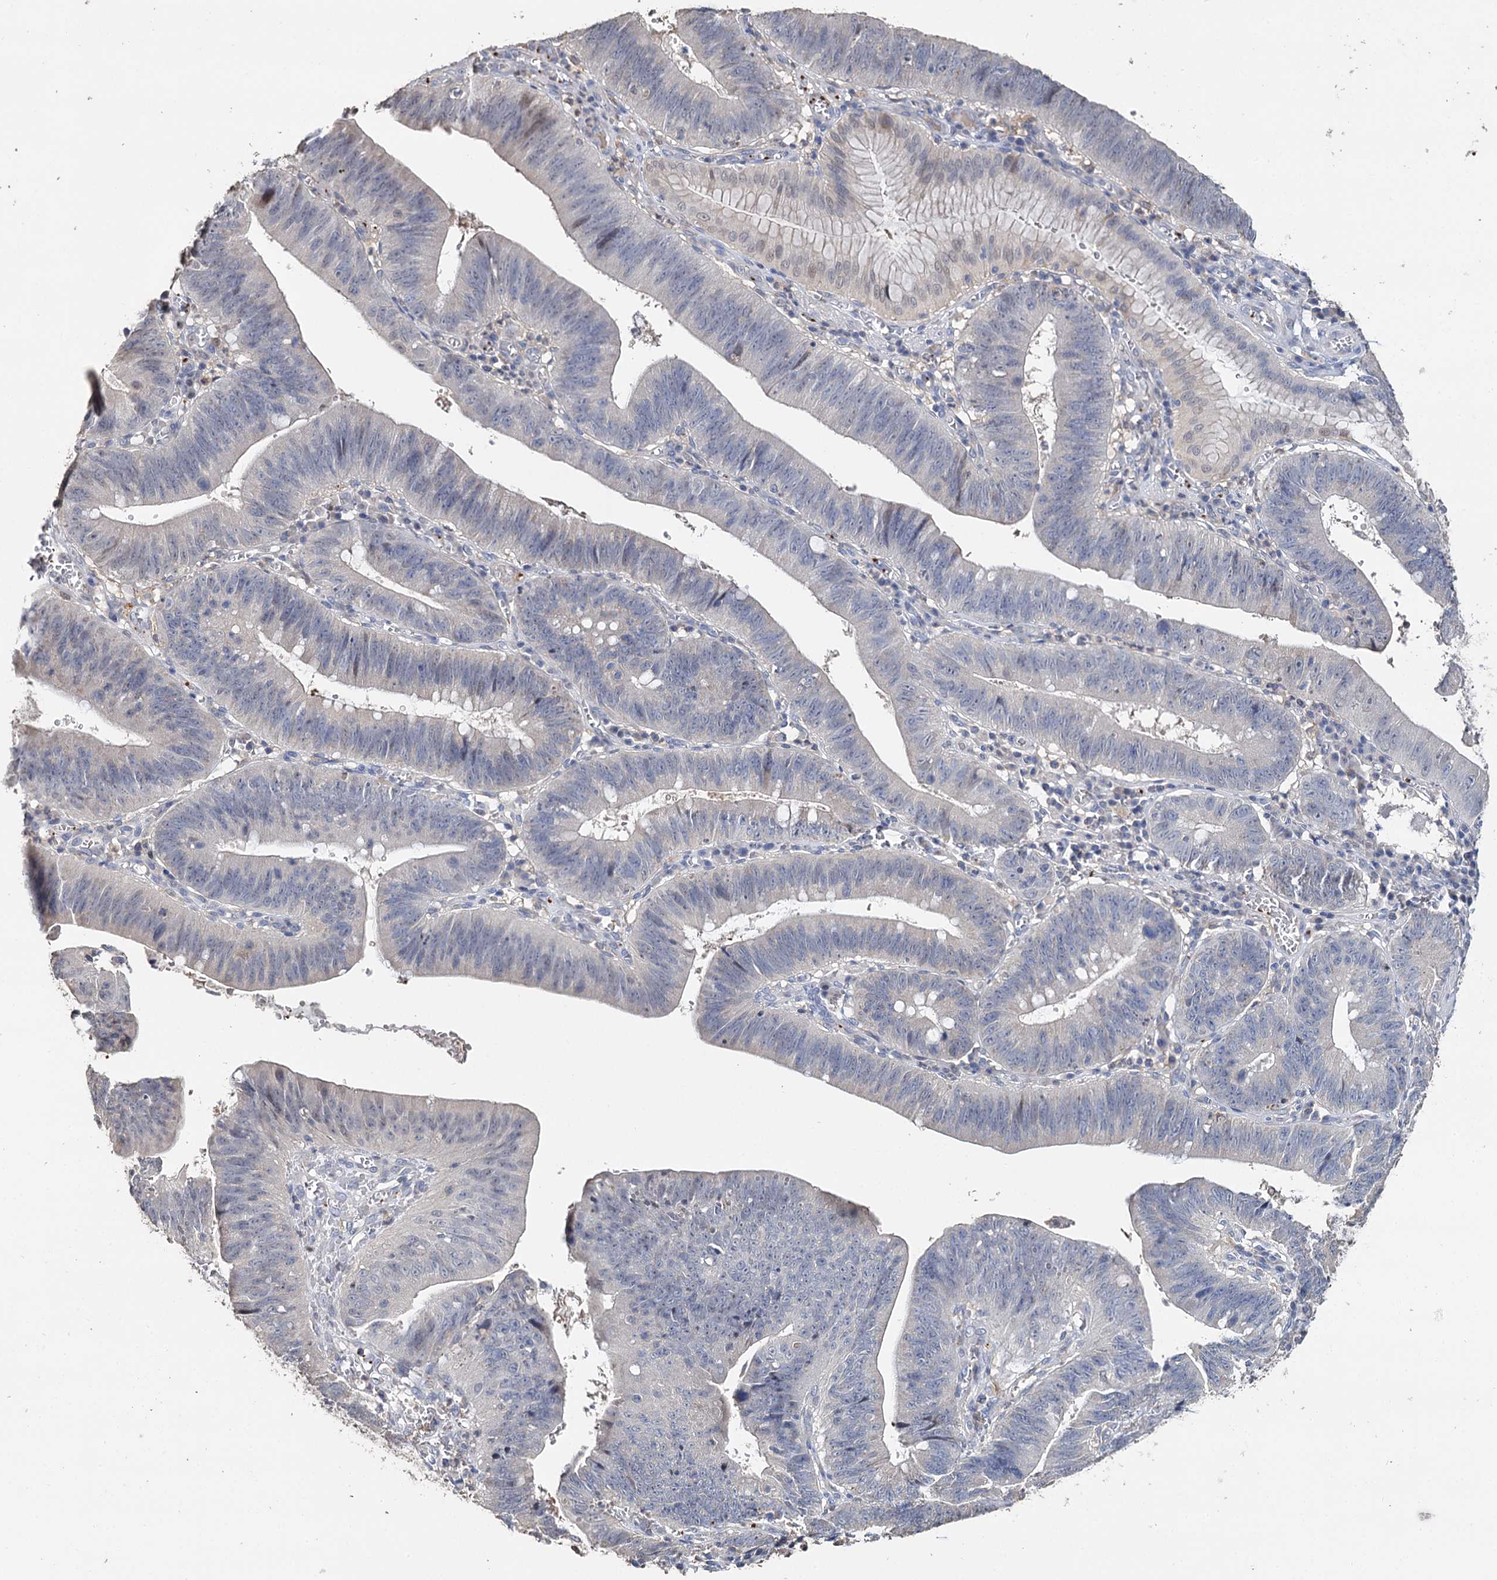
{"staining": {"intensity": "negative", "quantity": "none", "location": "none"}, "tissue": "stomach cancer", "cell_type": "Tumor cells", "image_type": "cancer", "snomed": [{"axis": "morphology", "description": "Adenocarcinoma, NOS"}, {"axis": "topography", "description": "Stomach"}], "caption": "Human adenocarcinoma (stomach) stained for a protein using immunohistochemistry (IHC) displays no staining in tumor cells.", "gene": "DNAH6", "patient": {"sex": "male", "age": 59}}